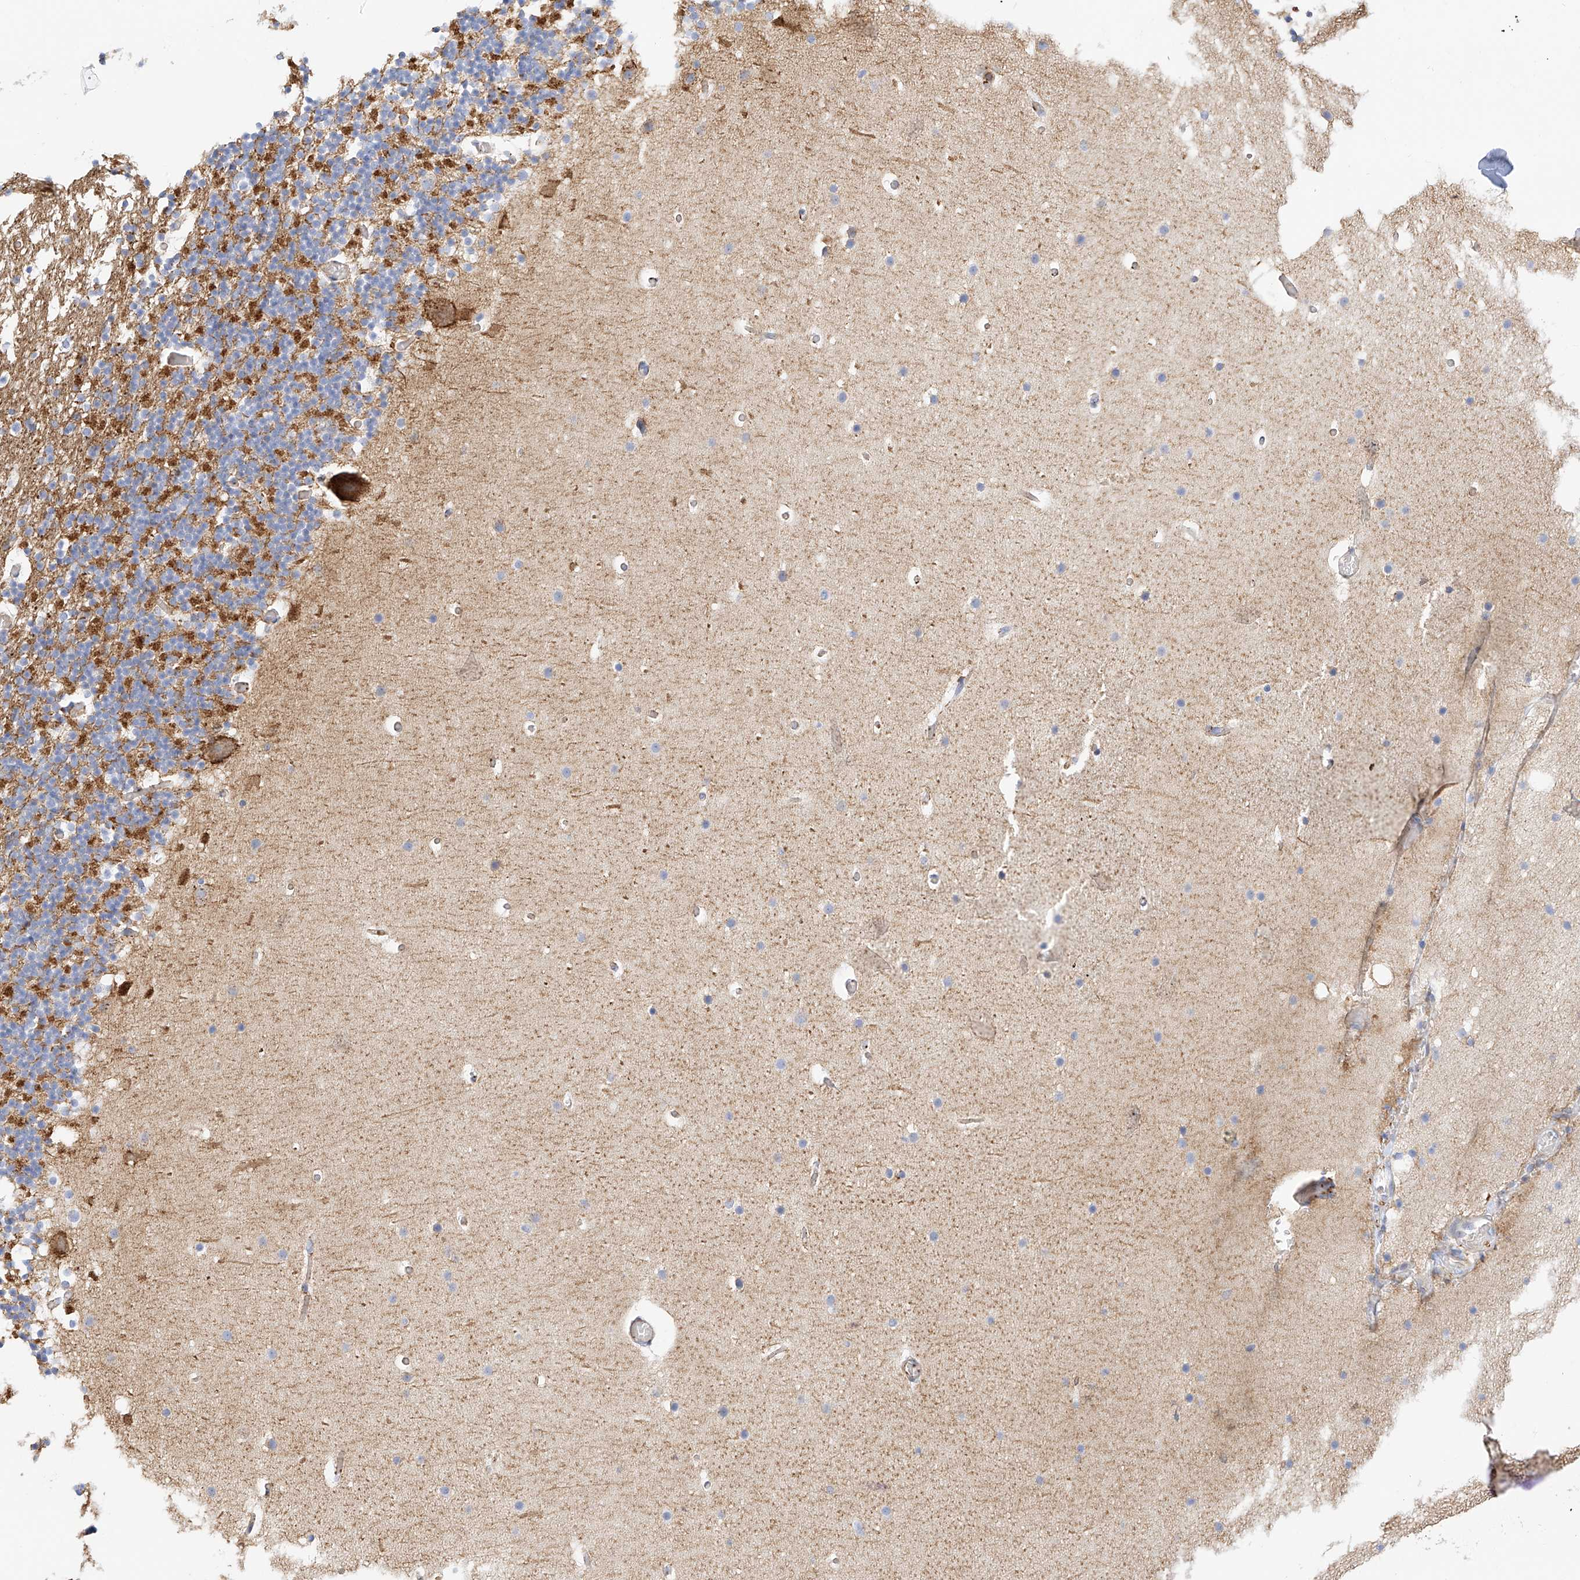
{"staining": {"intensity": "moderate", "quantity": "25%-75%", "location": "cytoplasmic/membranous"}, "tissue": "cerebellum", "cell_type": "Cells in granular layer", "image_type": "normal", "snomed": [{"axis": "morphology", "description": "Normal tissue, NOS"}, {"axis": "topography", "description": "Cerebellum"}], "caption": "This histopathology image displays immunohistochemistry (IHC) staining of normal cerebellum, with medium moderate cytoplasmic/membranous expression in about 25%-75% of cells in granular layer.", "gene": "TXNDC9", "patient": {"sex": "male", "age": 57}}